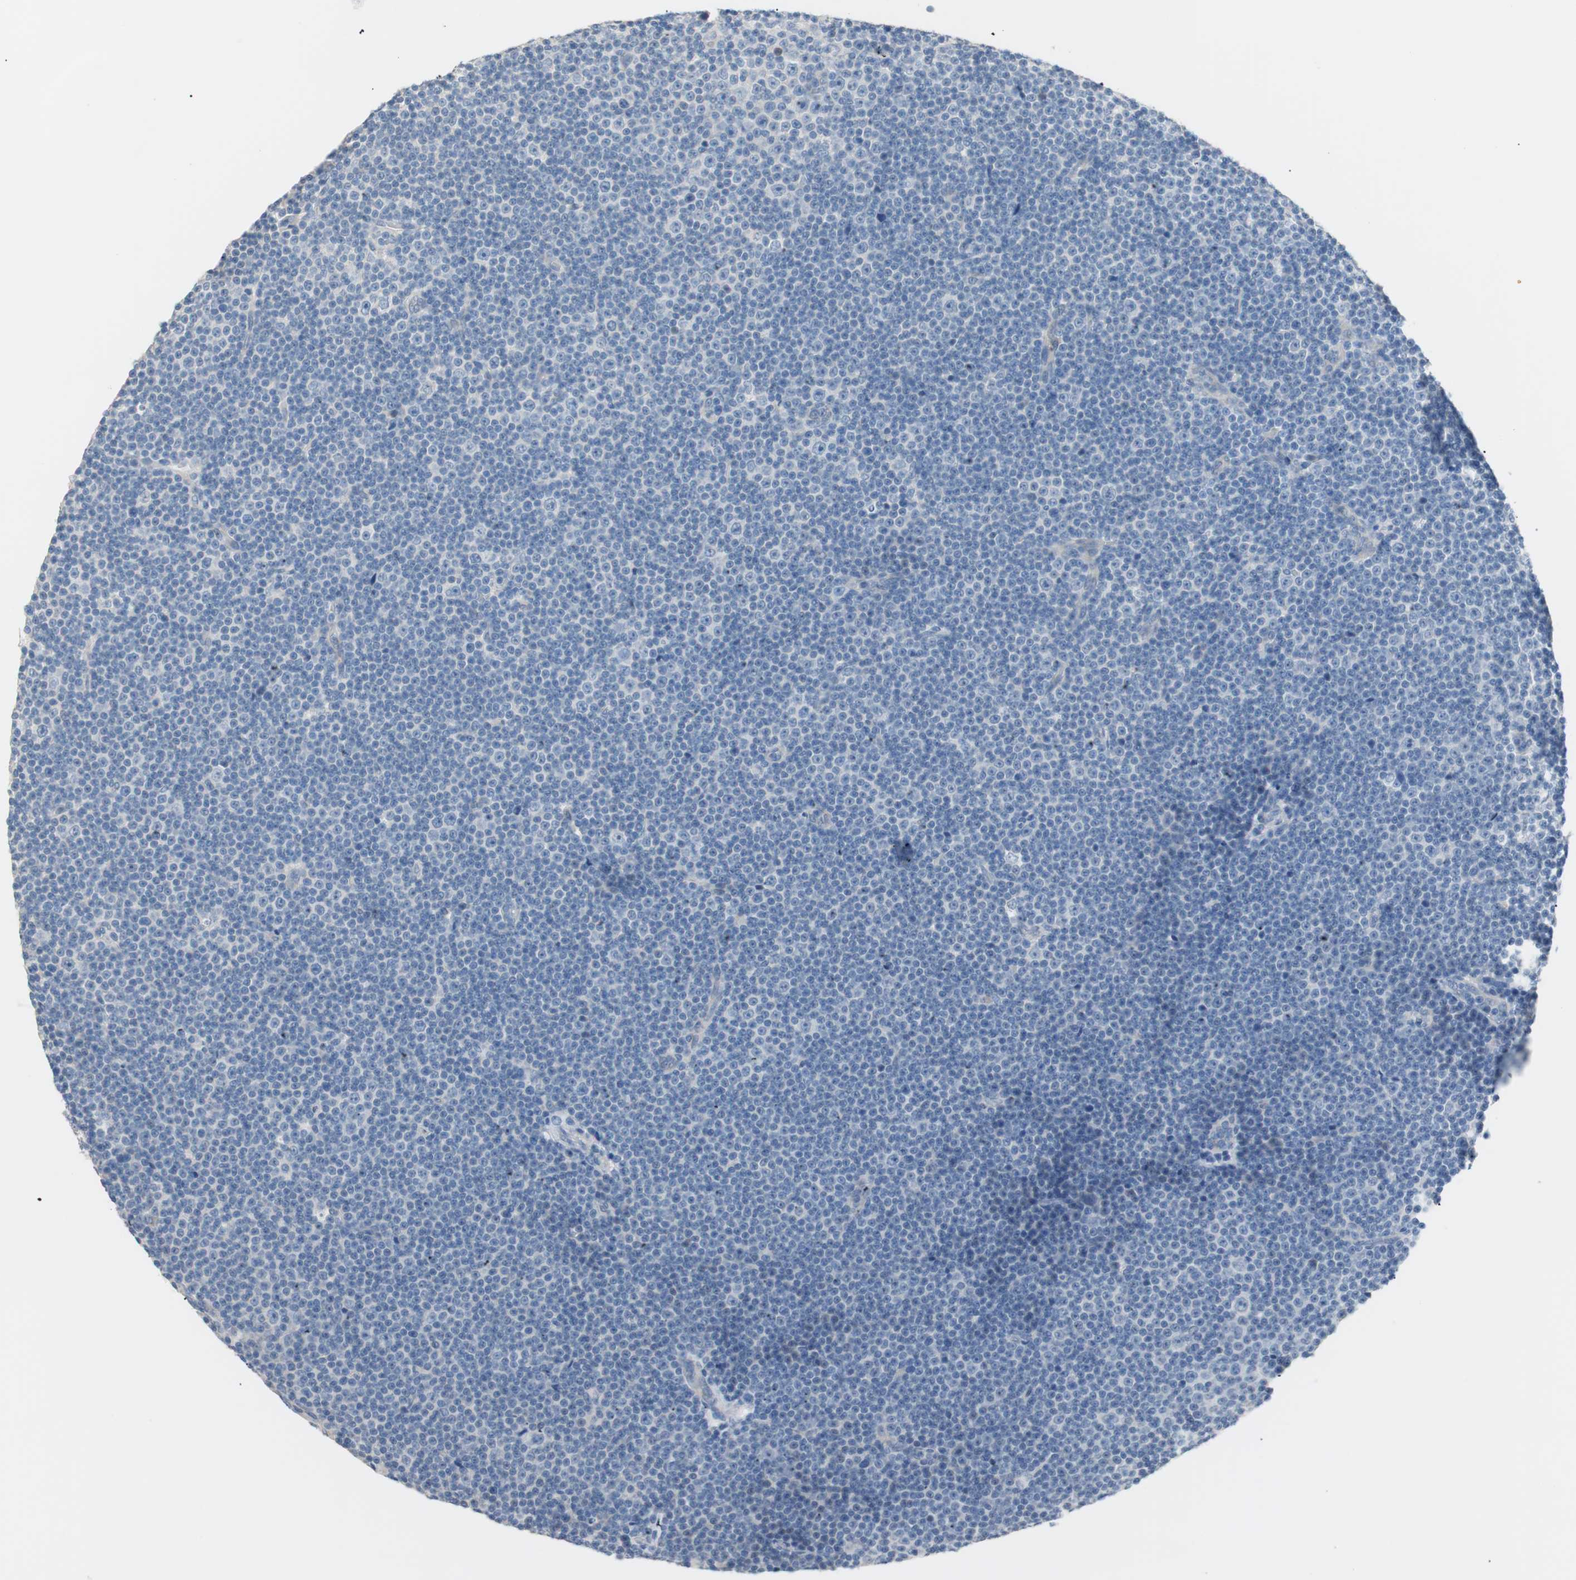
{"staining": {"intensity": "negative", "quantity": "none", "location": "none"}, "tissue": "lymphoma", "cell_type": "Tumor cells", "image_type": "cancer", "snomed": [{"axis": "morphology", "description": "Malignant lymphoma, non-Hodgkin's type, Low grade"}, {"axis": "topography", "description": "Lymph node"}], "caption": "Low-grade malignant lymphoma, non-Hodgkin's type stained for a protein using IHC displays no staining tumor cells.", "gene": "VIL1", "patient": {"sex": "female", "age": 67}}